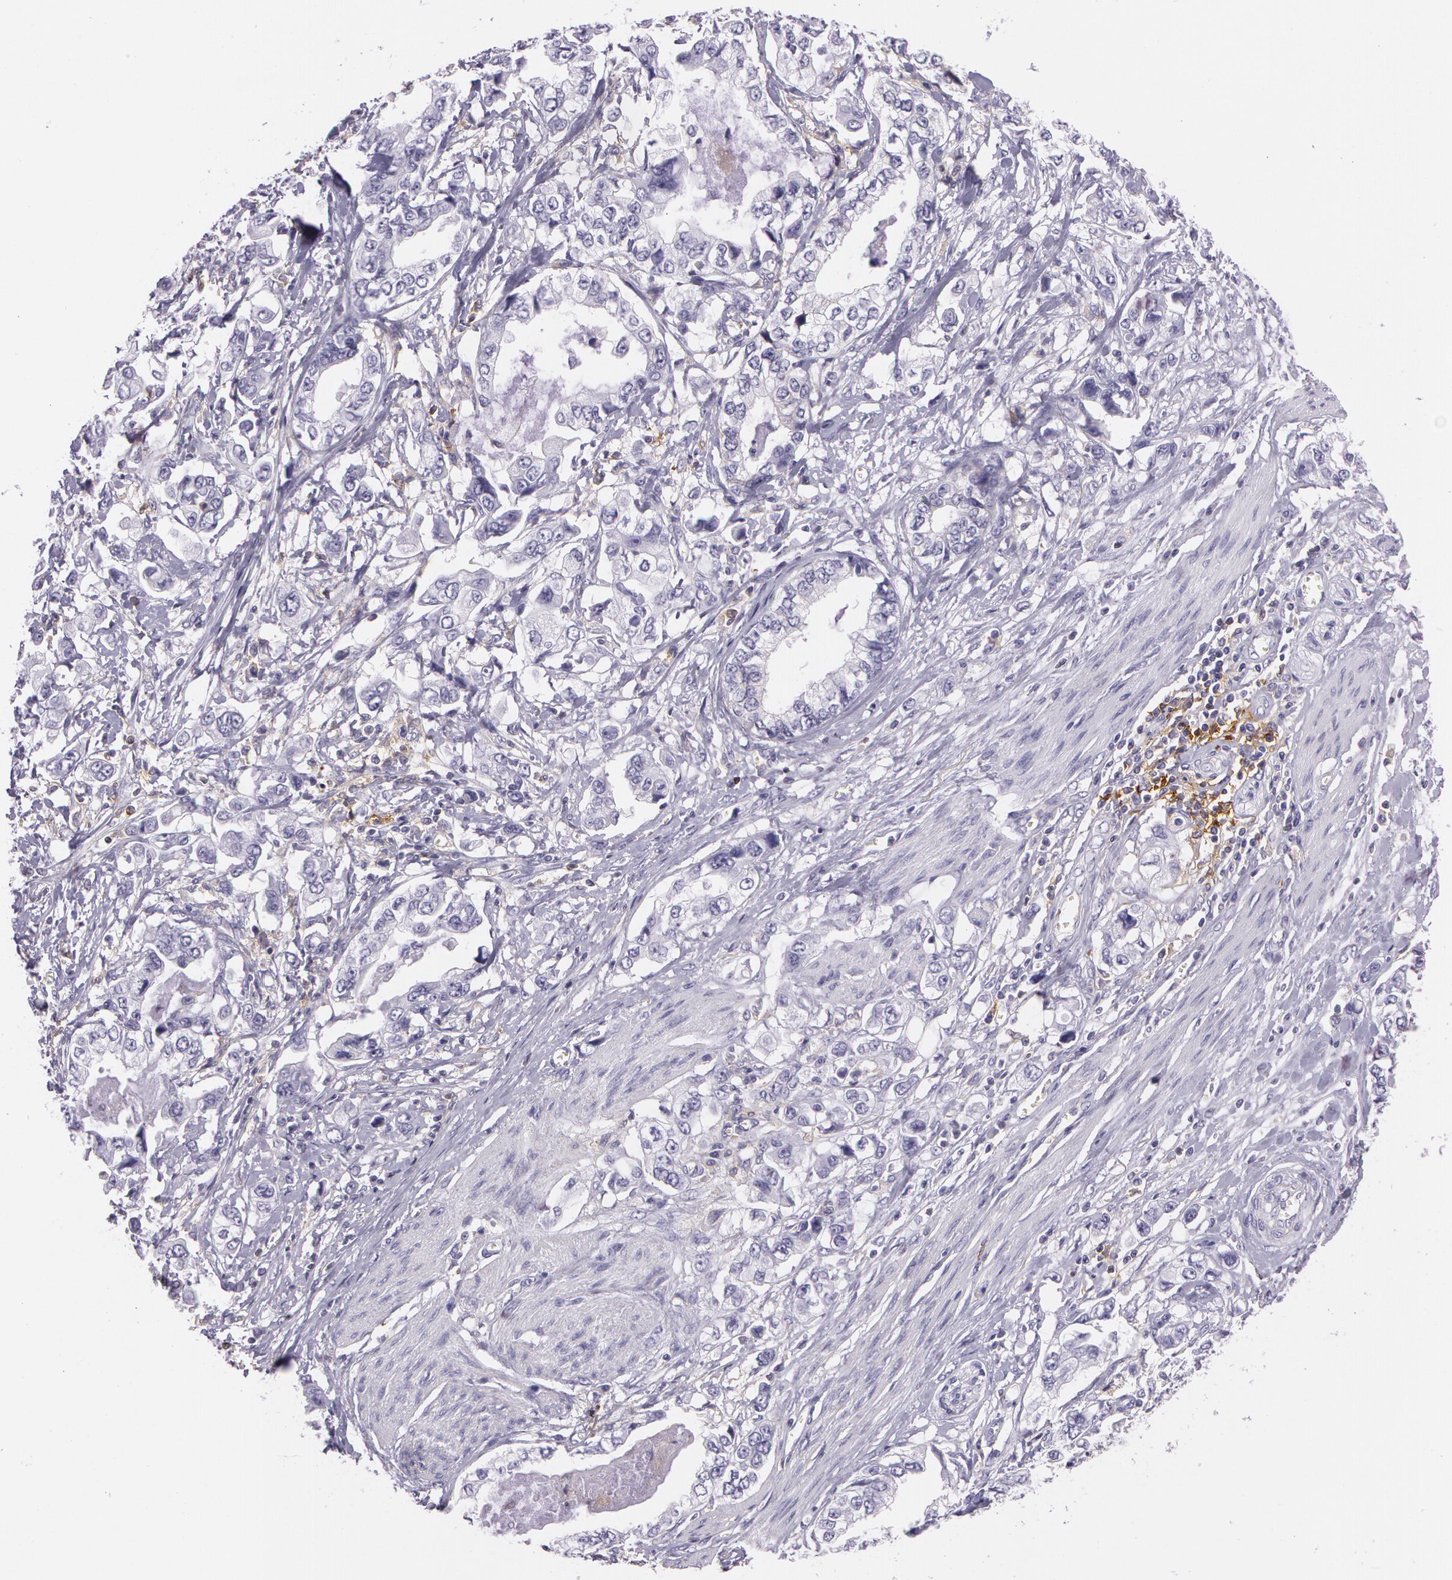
{"staining": {"intensity": "moderate", "quantity": "<25%", "location": "cytoplasmic/membranous"}, "tissue": "stomach cancer", "cell_type": "Tumor cells", "image_type": "cancer", "snomed": [{"axis": "morphology", "description": "Adenocarcinoma, NOS"}, {"axis": "topography", "description": "Pancreas"}, {"axis": "topography", "description": "Stomach, upper"}], "caption": "Moderate cytoplasmic/membranous protein staining is present in about <25% of tumor cells in adenocarcinoma (stomach).", "gene": "LY75", "patient": {"sex": "male", "age": 77}}